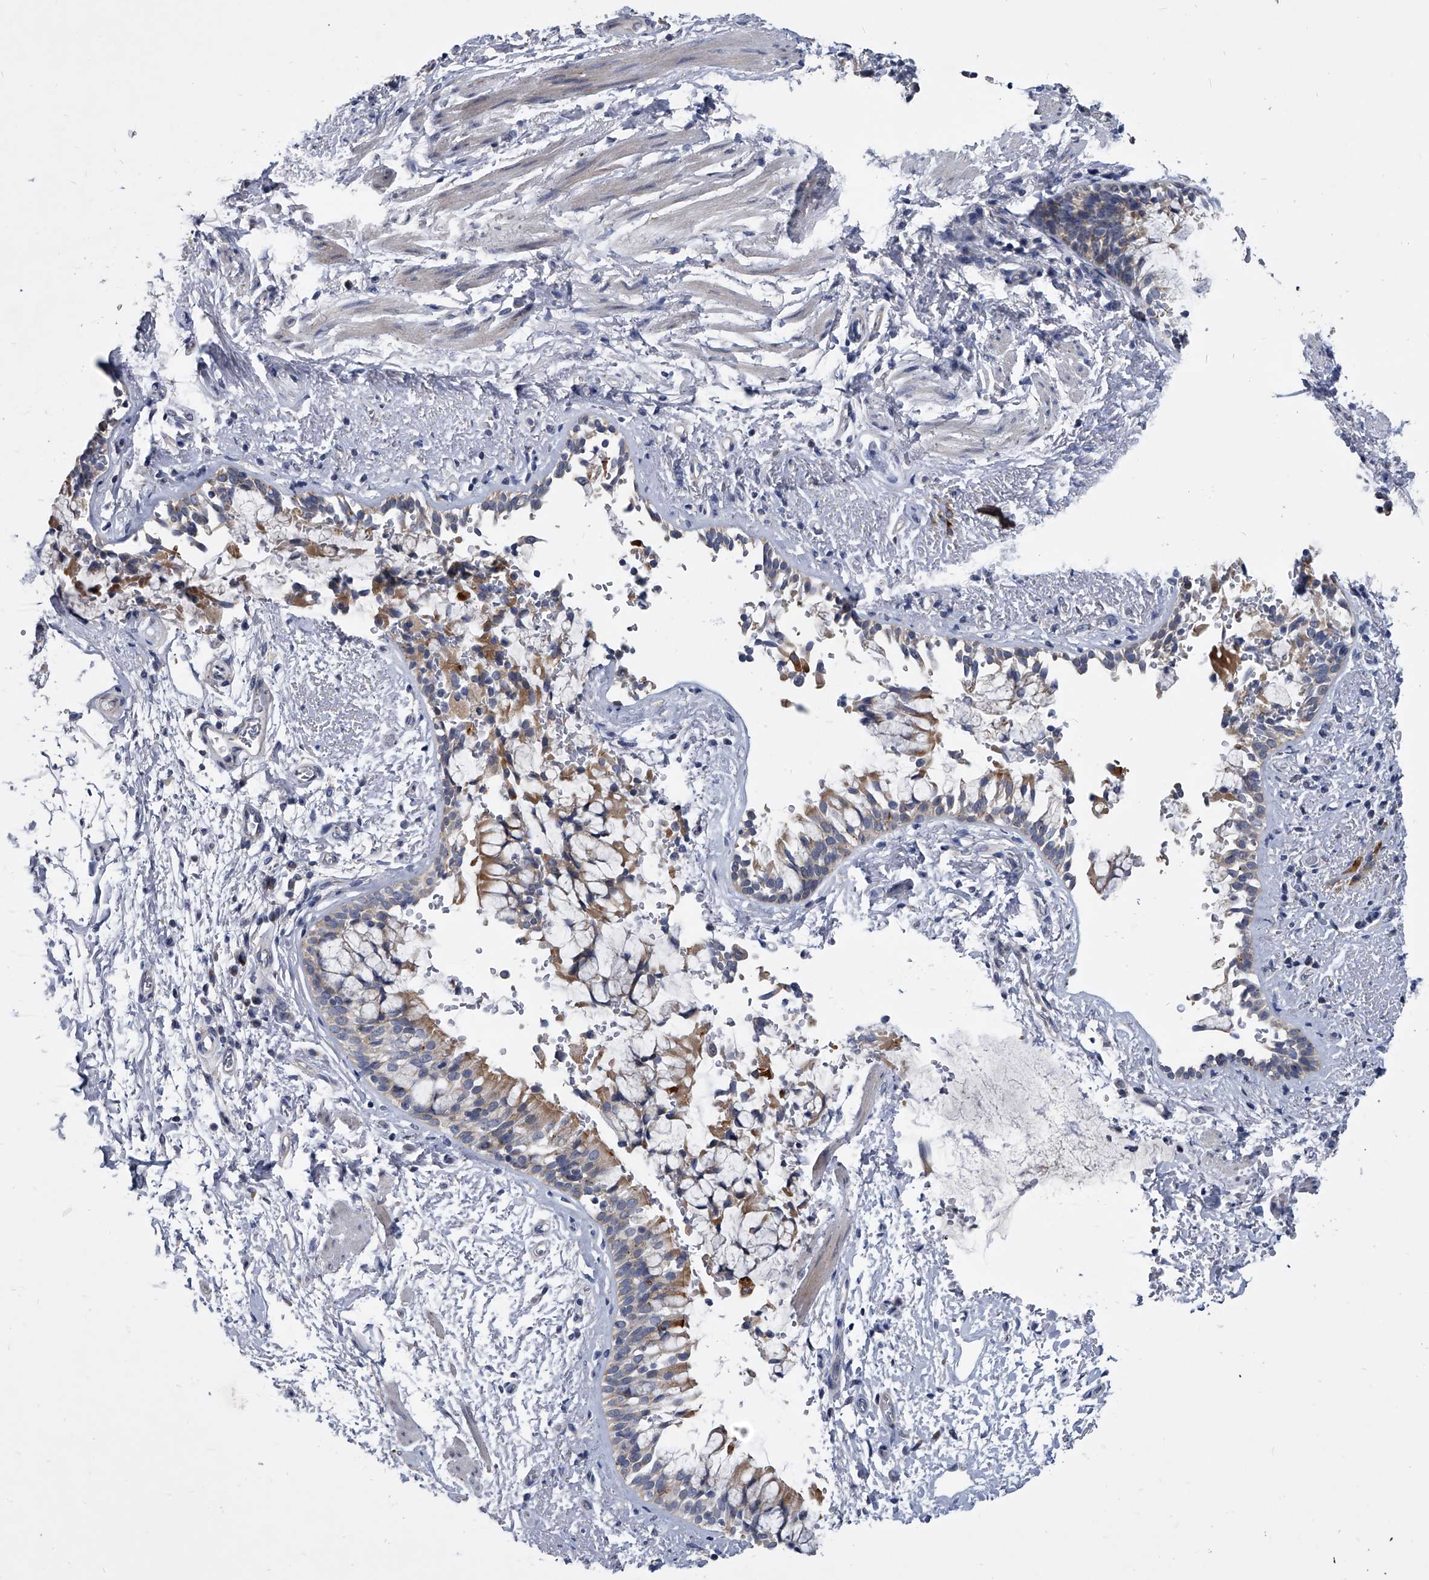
{"staining": {"intensity": "moderate", "quantity": "25%-75%", "location": "cytoplasmic/membranous"}, "tissue": "bronchus", "cell_type": "Respiratory epithelial cells", "image_type": "normal", "snomed": [{"axis": "morphology", "description": "Normal tissue, NOS"}, {"axis": "morphology", "description": "Inflammation, NOS"}, {"axis": "topography", "description": "Cartilage tissue"}, {"axis": "topography", "description": "Bronchus"}, {"axis": "topography", "description": "Lung"}], "caption": "Protein analysis of normal bronchus demonstrates moderate cytoplasmic/membranous staining in approximately 25%-75% of respiratory epithelial cells. The staining is performed using DAB brown chromogen to label protein expression. The nuclei are counter-stained blue using hematoxylin.", "gene": "SPP1", "patient": {"sex": "female", "age": 64}}